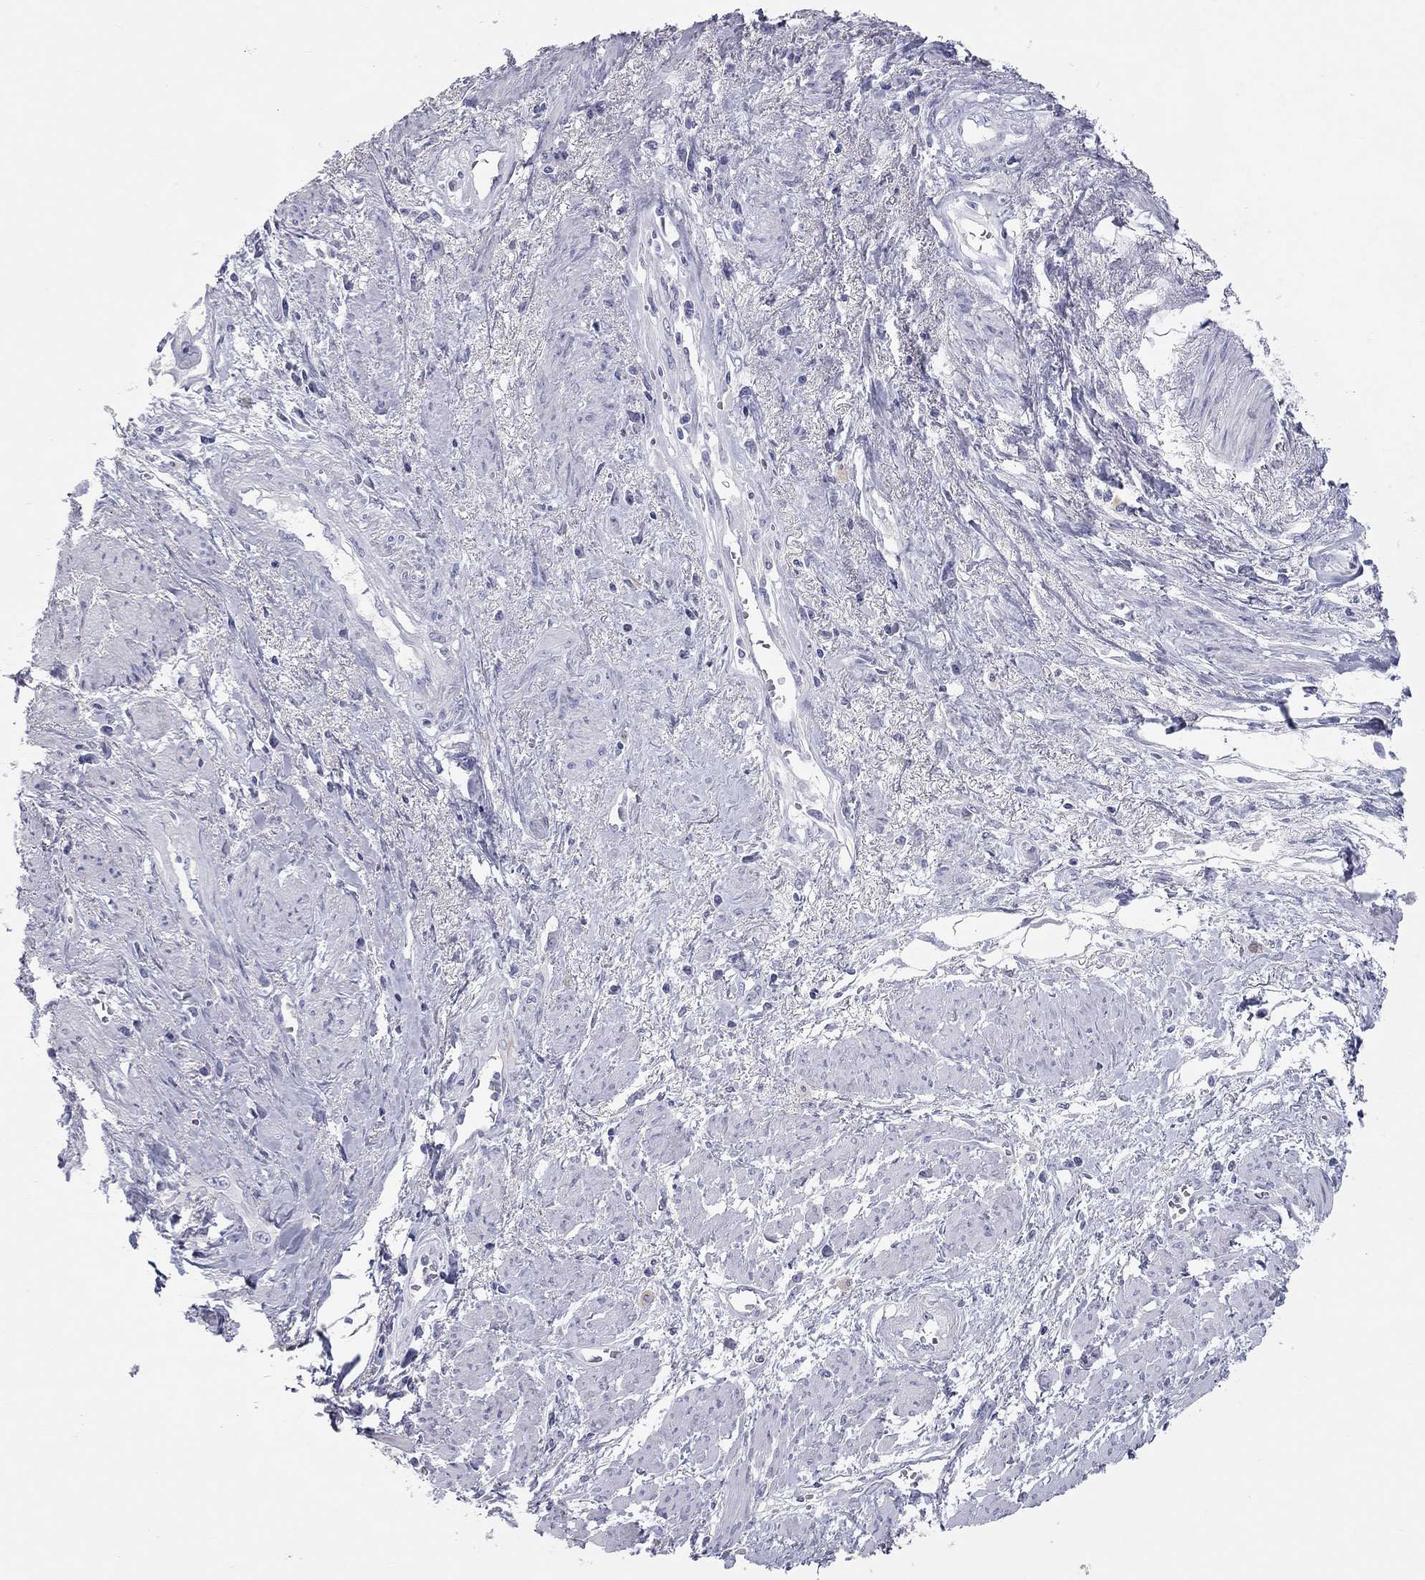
{"staining": {"intensity": "negative", "quantity": "none", "location": "none"}, "tissue": "cervical cancer", "cell_type": "Tumor cells", "image_type": "cancer", "snomed": [{"axis": "morphology", "description": "Squamous cell carcinoma, NOS"}, {"axis": "topography", "description": "Cervix"}], "caption": "Immunohistochemistry (IHC) histopathology image of squamous cell carcinoma (cervical) stained for a protein (brown), which shows no staining in tumor cells.", "gene": "PCDHGC5", "patient": {"sex": "female", "age": 58}}